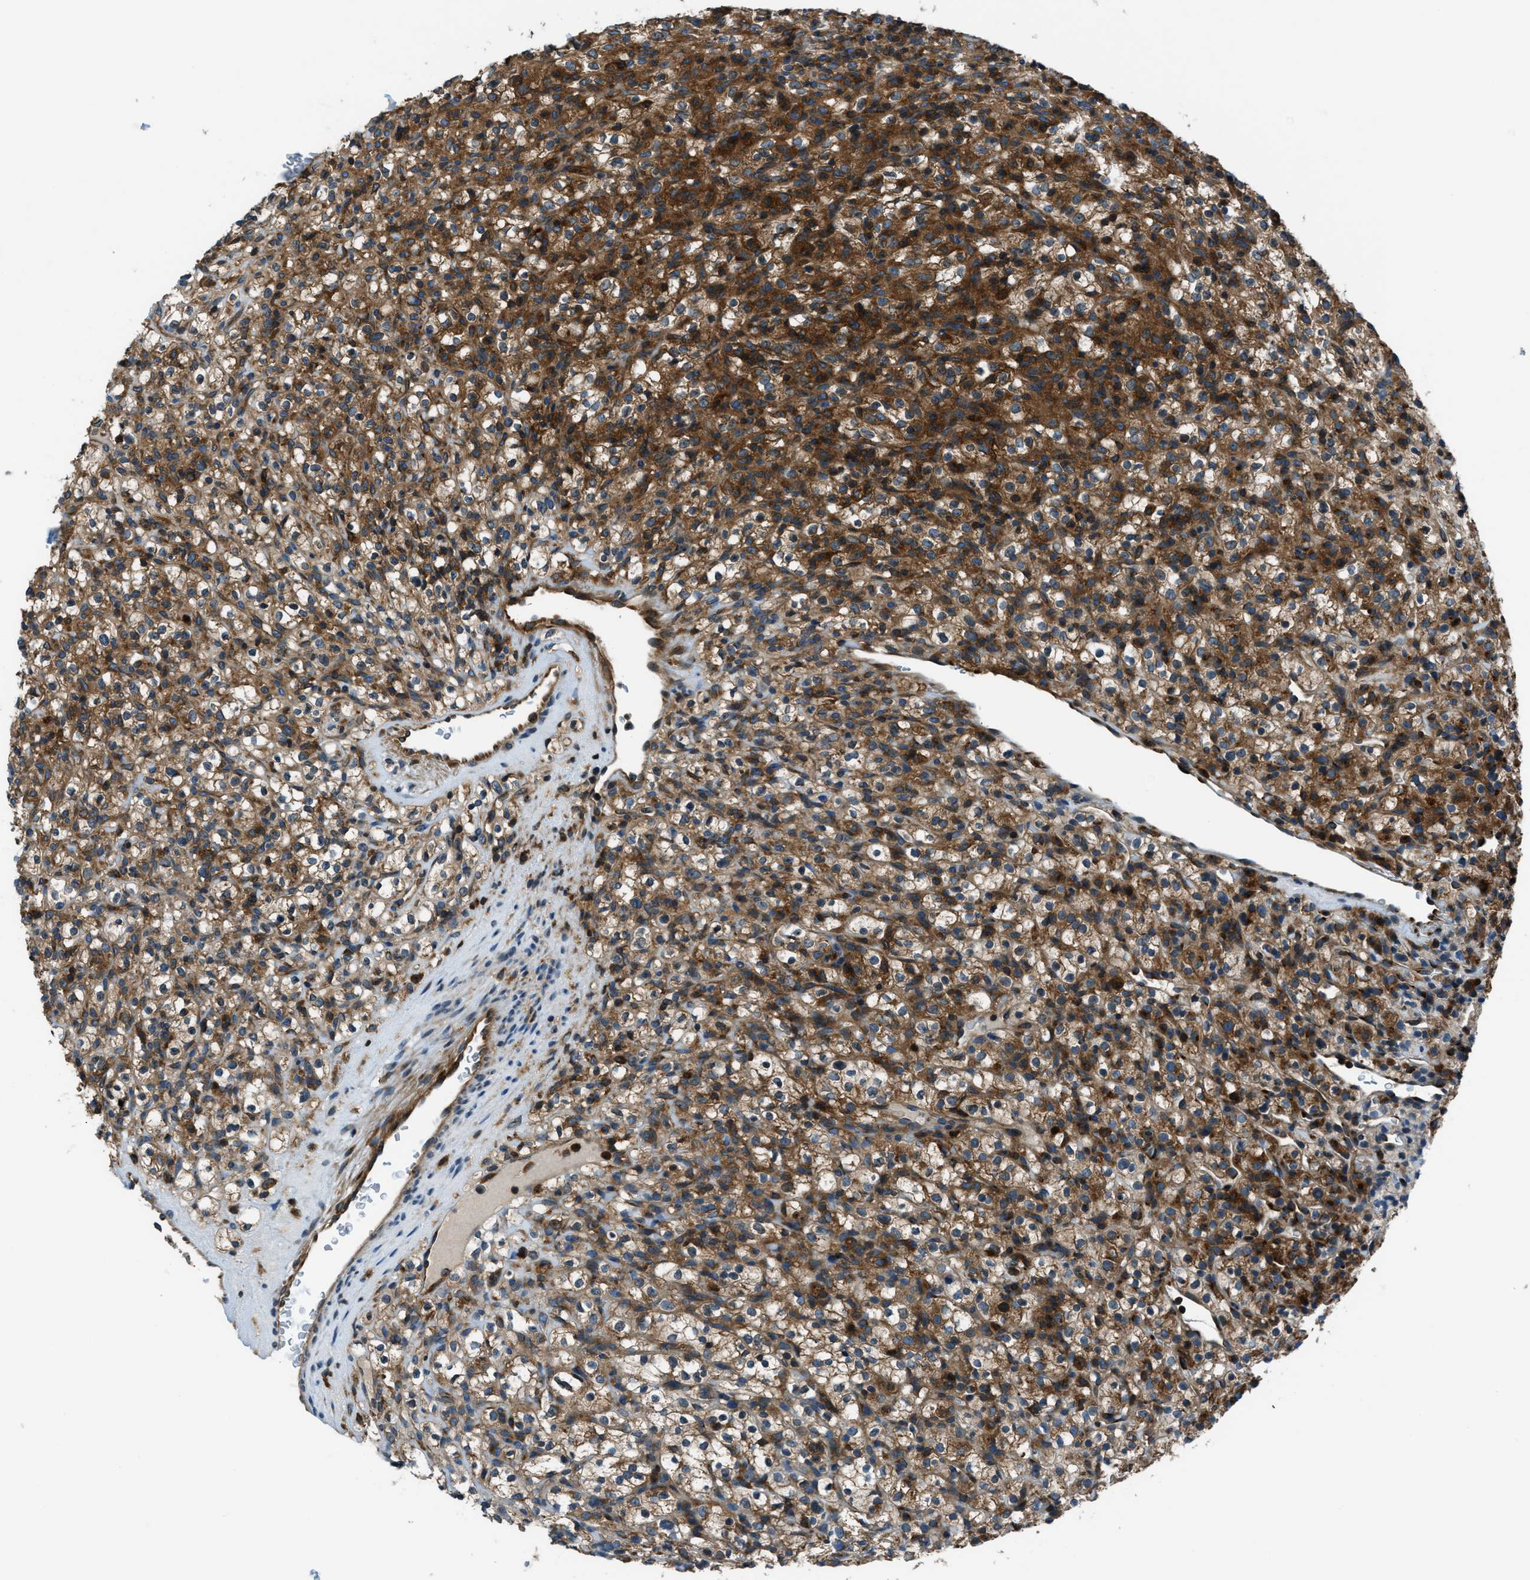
{"staining": {"intensity": "strong", "quantity": ">75%", "location": "cytoplasmic/membranous"}, "tissue": "renal cancer", "cell_type": "Tumor cells", "image_type": "cancer", "snomed": [{"axis": "morphology", "description": "Normal tissue, NOS"}, {"axis": "morphology", "description": "Adenocarcinoma, NOS"}, {"axis": "topography", "description": "Kidney"}], "caption": "About >75% of tumor cells in adenocarcinoma (renal) demonstrate strong cytoplasmic/membranous protein expression as visualized by brown immunohistochemical staining.", "gene": "ARFGAP2", "patient": {"sex": "female", "age": 72}}